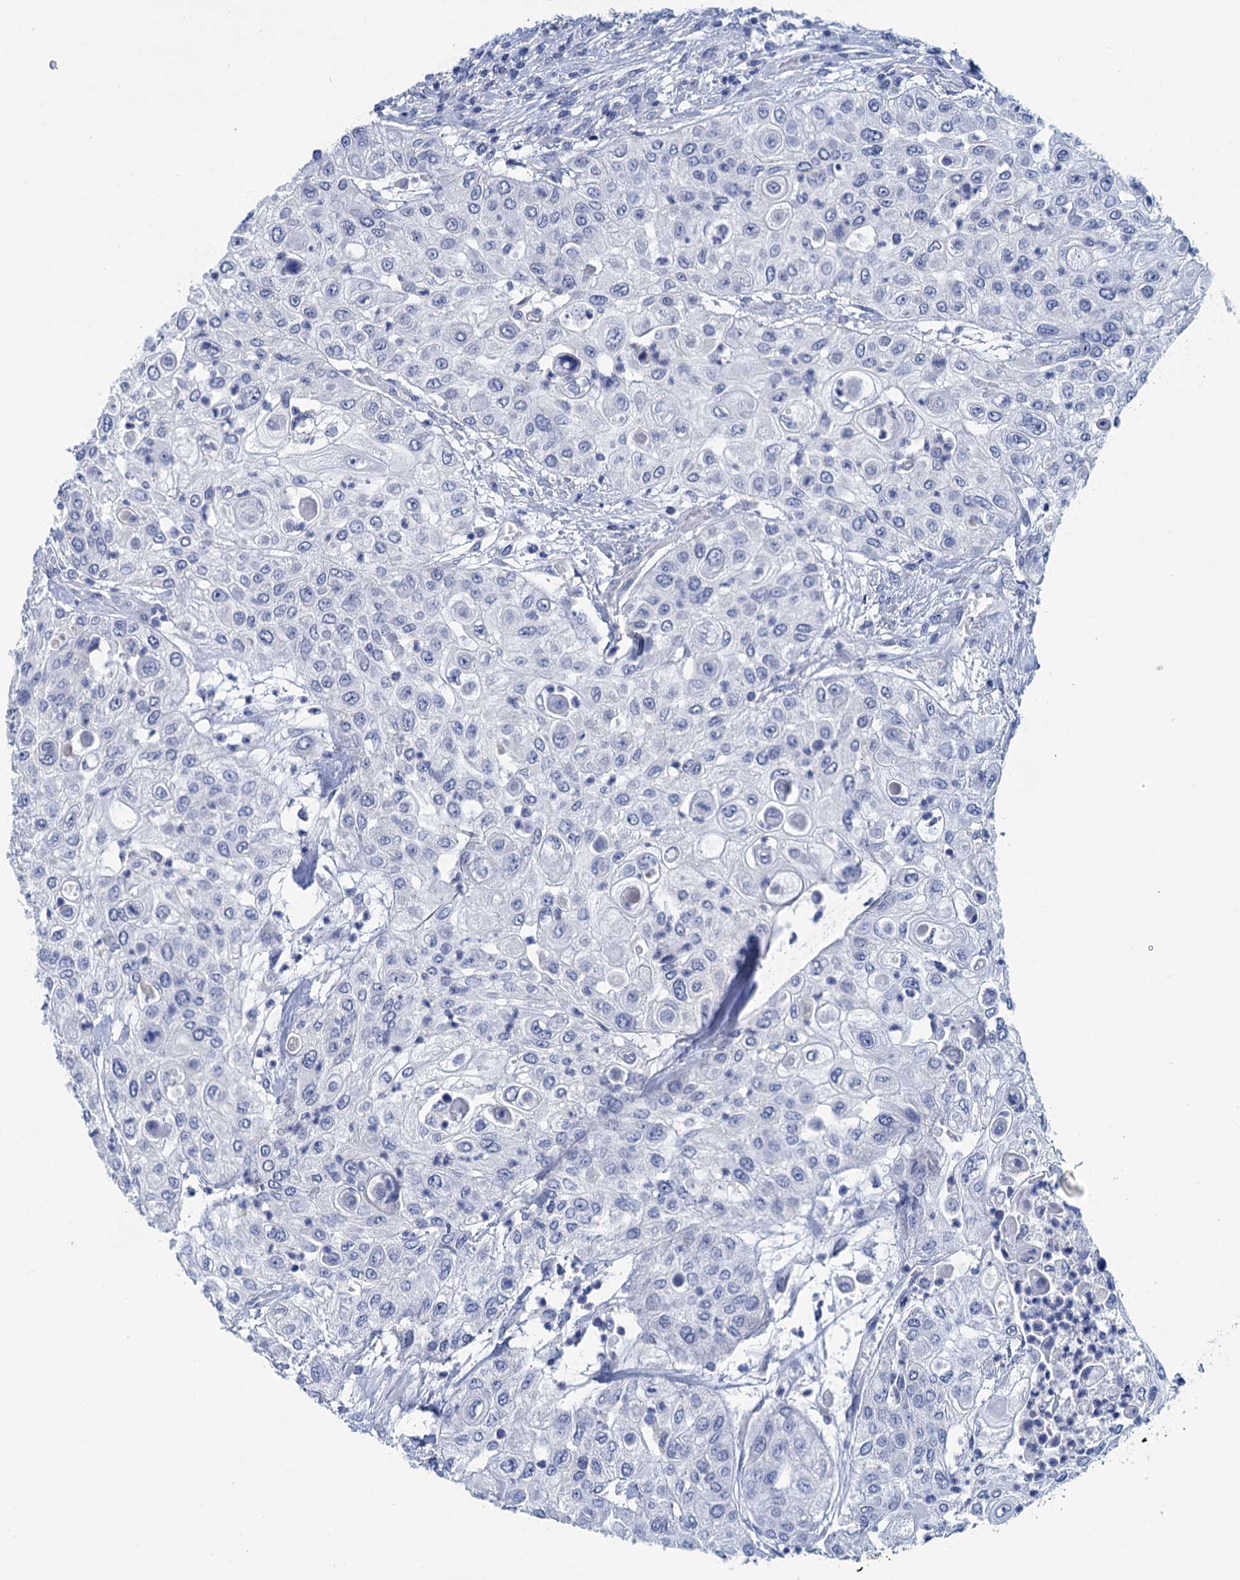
{"staining": {"intensity": "negative", "quantity": "none", "location": "none"}, "tissue": "urothelial cancer", "cell_type": "Tumor cells", "image_type": "cancer", "snomed": [{"axis": "morphology", "description": "Urothelial carcinoma, High grade"}, {"axis": "topography", "description": "Urinary bladder"}], "caption": "This is an immunohistochemistry (IHC) histopathology image of human urothelial carcinoma (high-grade). There is no positivity in tumor cells.", "gene": "MYOZ3", "patient": {"sex": "female", "age": 79}}